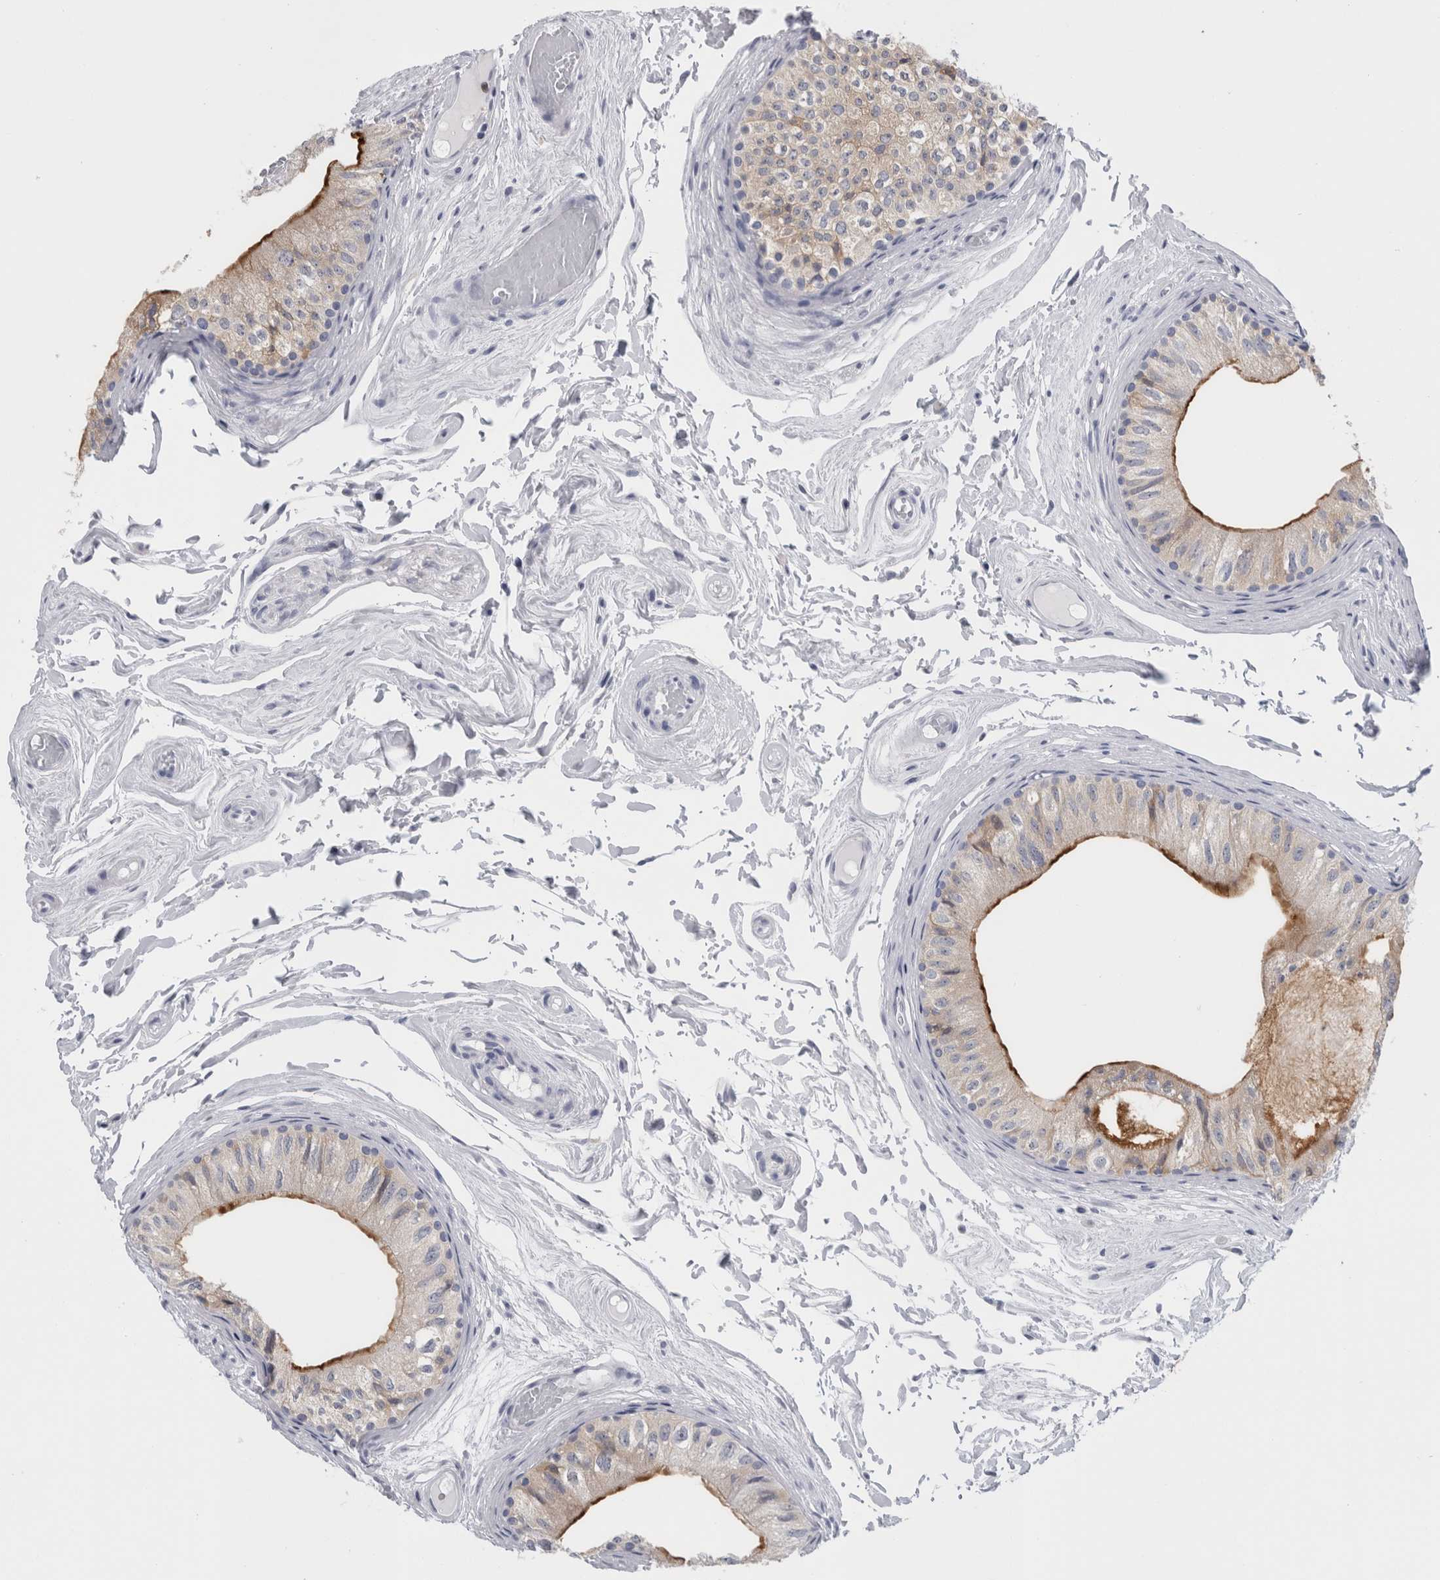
{"staining": {"intensity": "strong", "quantity": "25%-75%", "location": "cytoplasmic/membranous"}, "tissue": "epididymis", "cell_type": "Glandular cells", "image_type": "normal", "snomed": [{"axis": "morphology", "description": "Normal tissue, NOS"}, {"axis": "topography", "description": "Epididymis"}], "caption": "A high-resolution photomicrograph shows immunohistochemistry staining of normal epididymis, which exhibits strong cytoplasmic/membranous positivity in approximately 25%-75% of glandular cells.", "gene": "ANKFY1", "patient": {"sex": "male", "age": 79}}